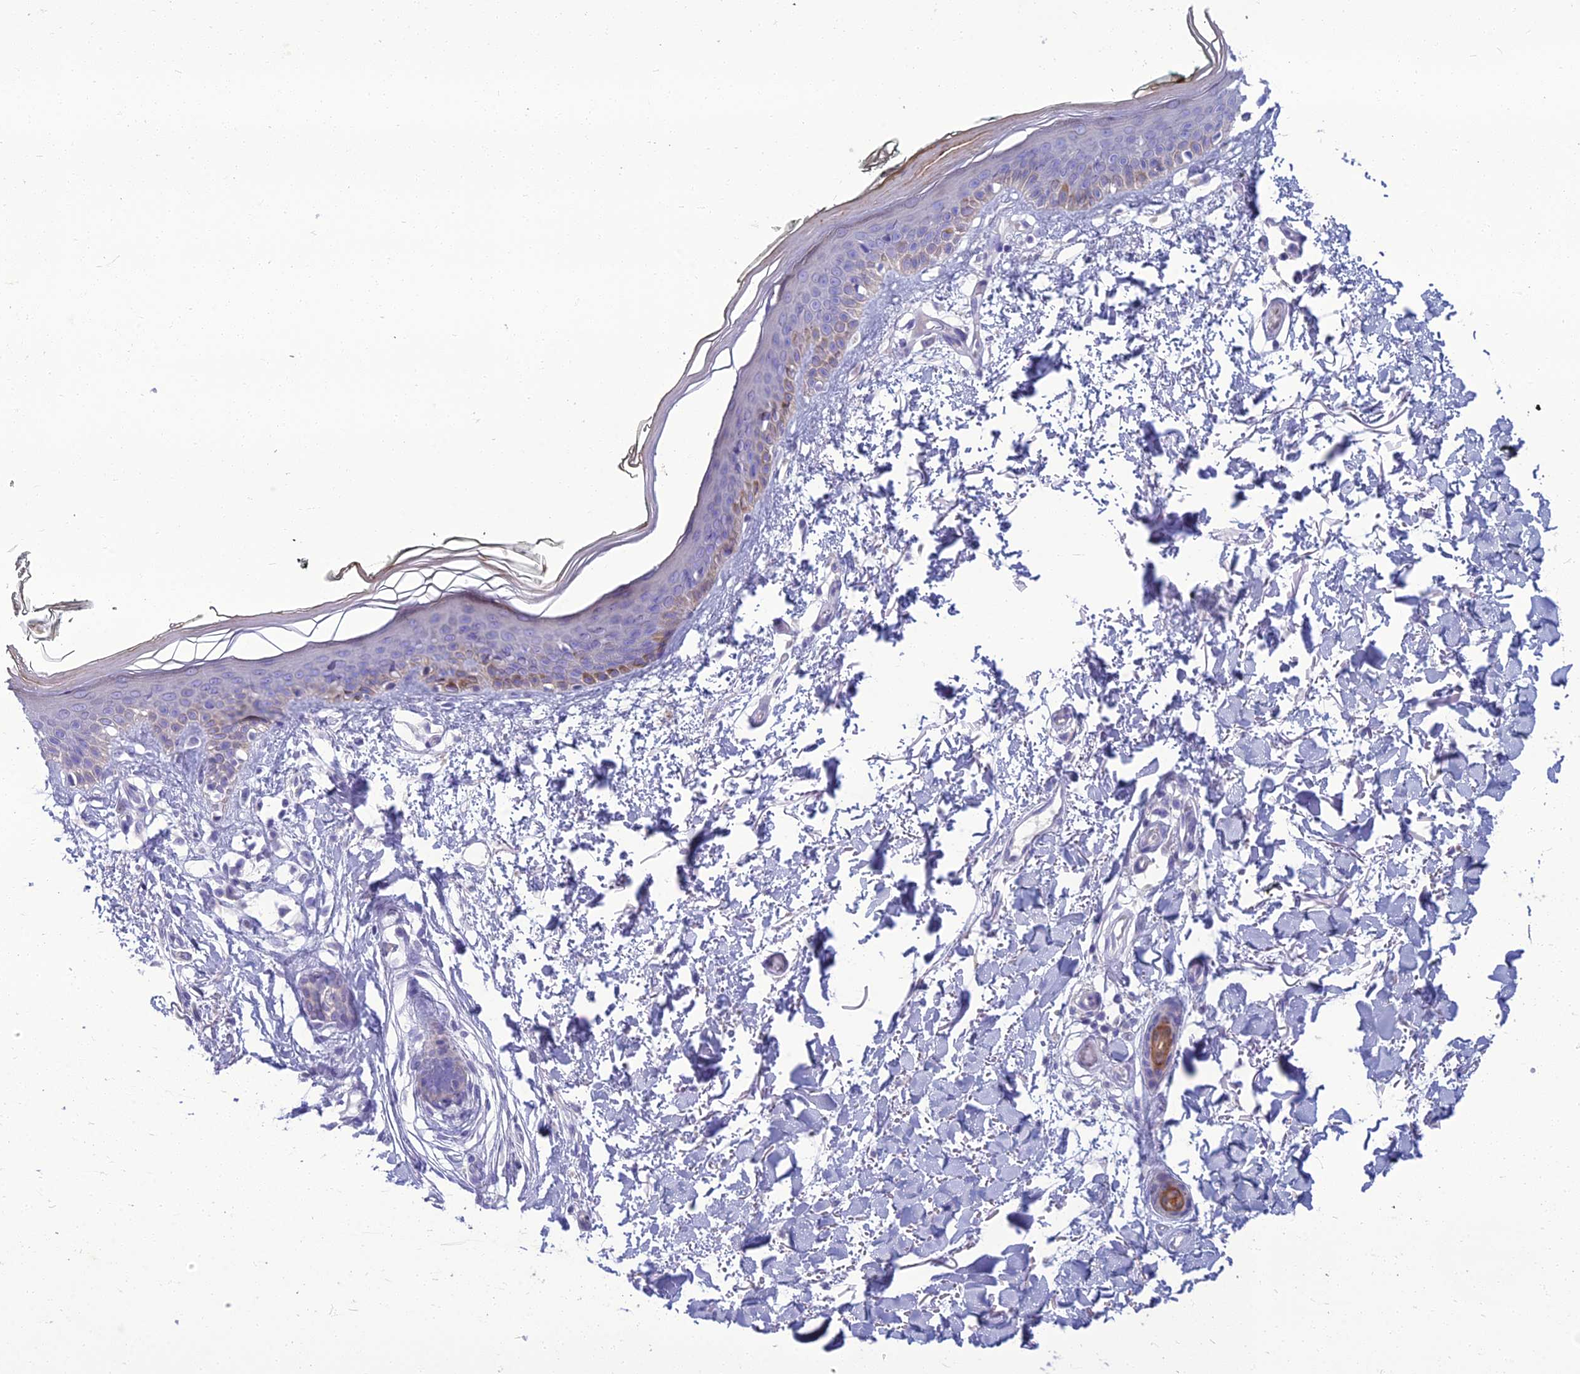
{"staining": {"intensity": "negative", "quantity": "none", "location": "none"}, "tissue": "skin", "cell_type": "Fibroblasts", "image_type": "normal", "snomed": [{"axis": "morphology", "description": "Normal tissue, NOS"}, {"axis": "topography", "description": "Skin"}], "caption": "Immunohistochemistry histopathology image of benign skin: human skin stained with DAB (3,3'-diaminobenzidine) shows no significant protein expression in fibroblasts. (Stains: DAB IHC with hematoxylin counter stain, Microscopy: brightfield microscopy at high magnification).", "gene": "SPTLC3", "patient": {"sex": "male", "age": 62}}